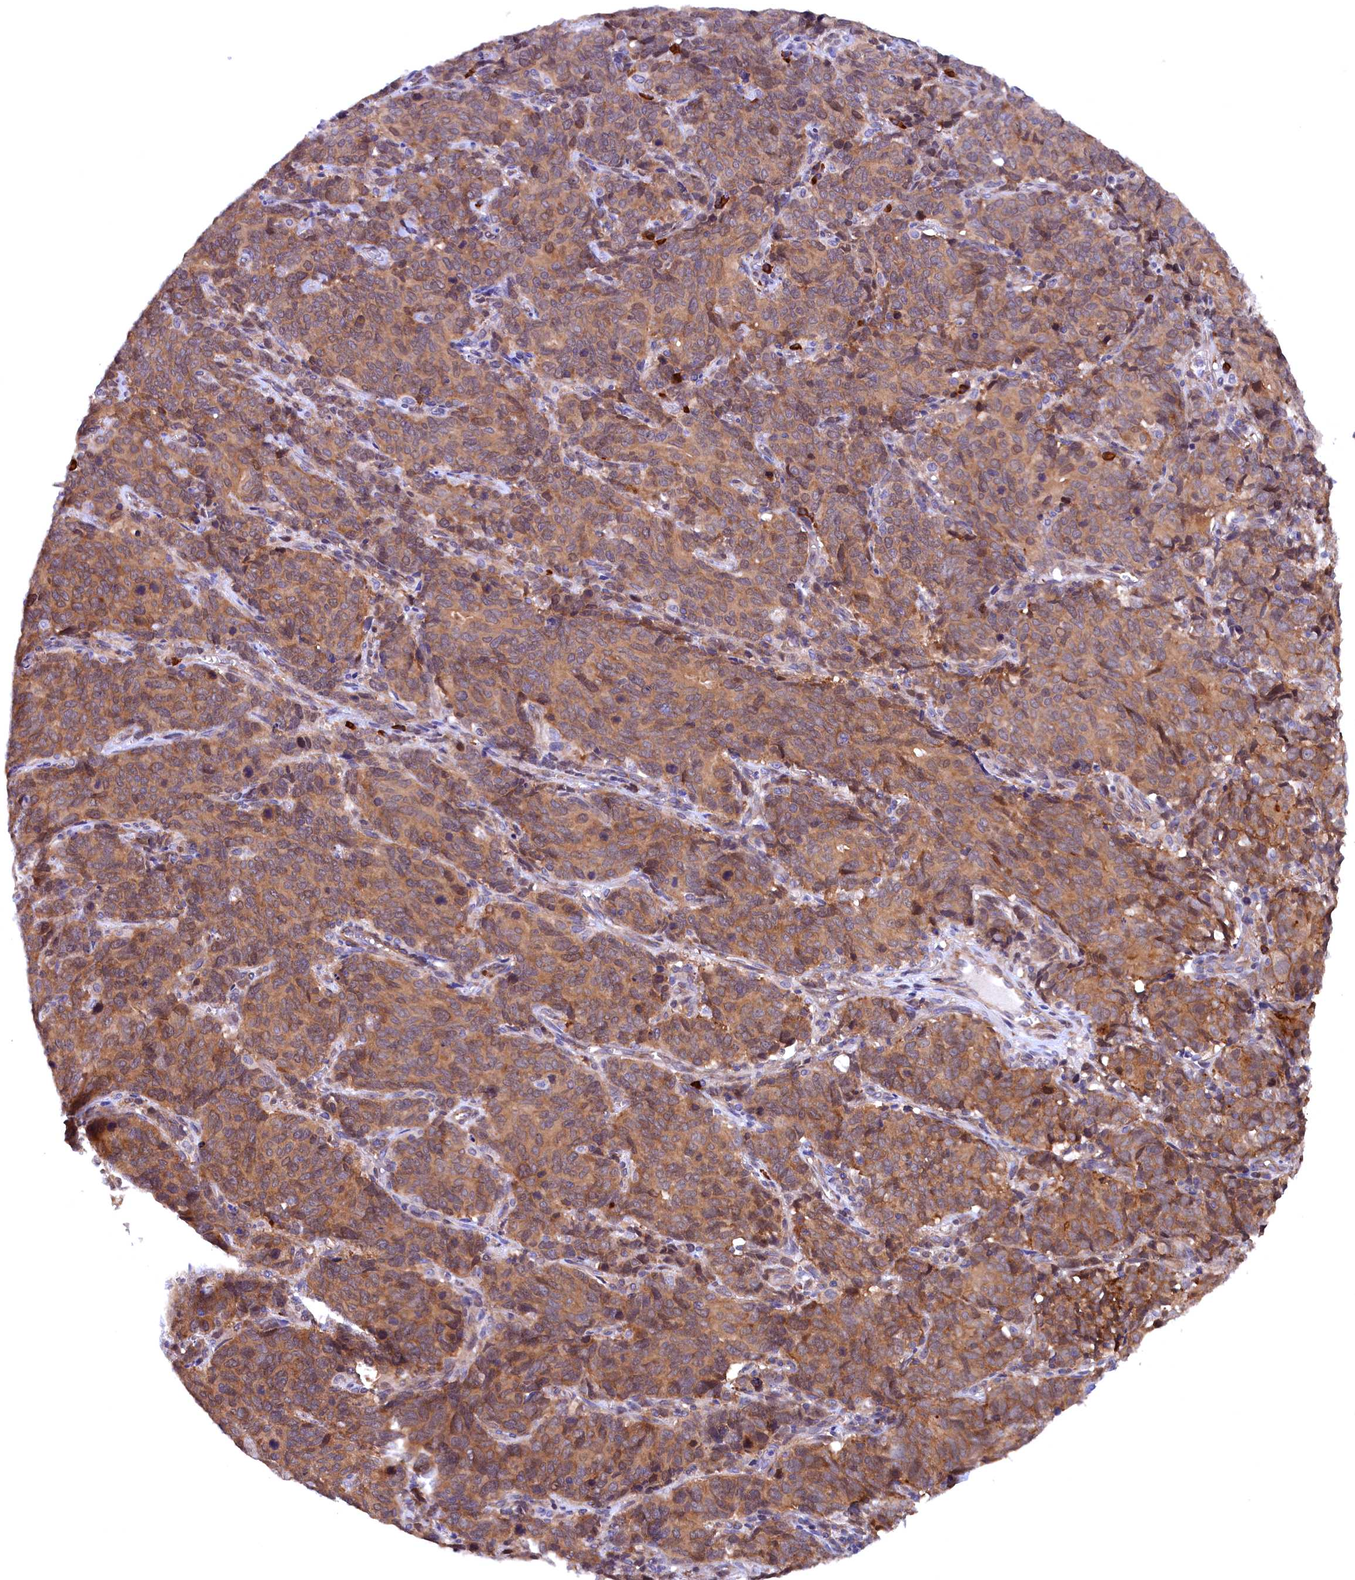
{"staining": {"intensity": "moderate", "quantity": ">75%", "location": "cytoplasmic/membranous"}, "tissue": "cervical cancer", "cell_type": "Tumor cells", "image_type": "cancer", "snomed": [{"axis": "morphology", "description": "Squamous cell carcinoma, NOS"}, {"axis": "topography", "description": "Cervix"}], "caption": "IHC staining of cervical squamous cell carcinoma, which shows medium levels of moderate cytoplasmic/membranous expression in approximately >75% of tumor cells indicating moderate cytoplasmic/membranous protein staining. The staining was performed using DAB (brown) for protein detection and nuclei were counterstained in hematoxylin (blue).", "gene": "JPT2", "patient": {"sex": "female", "age": 60}}